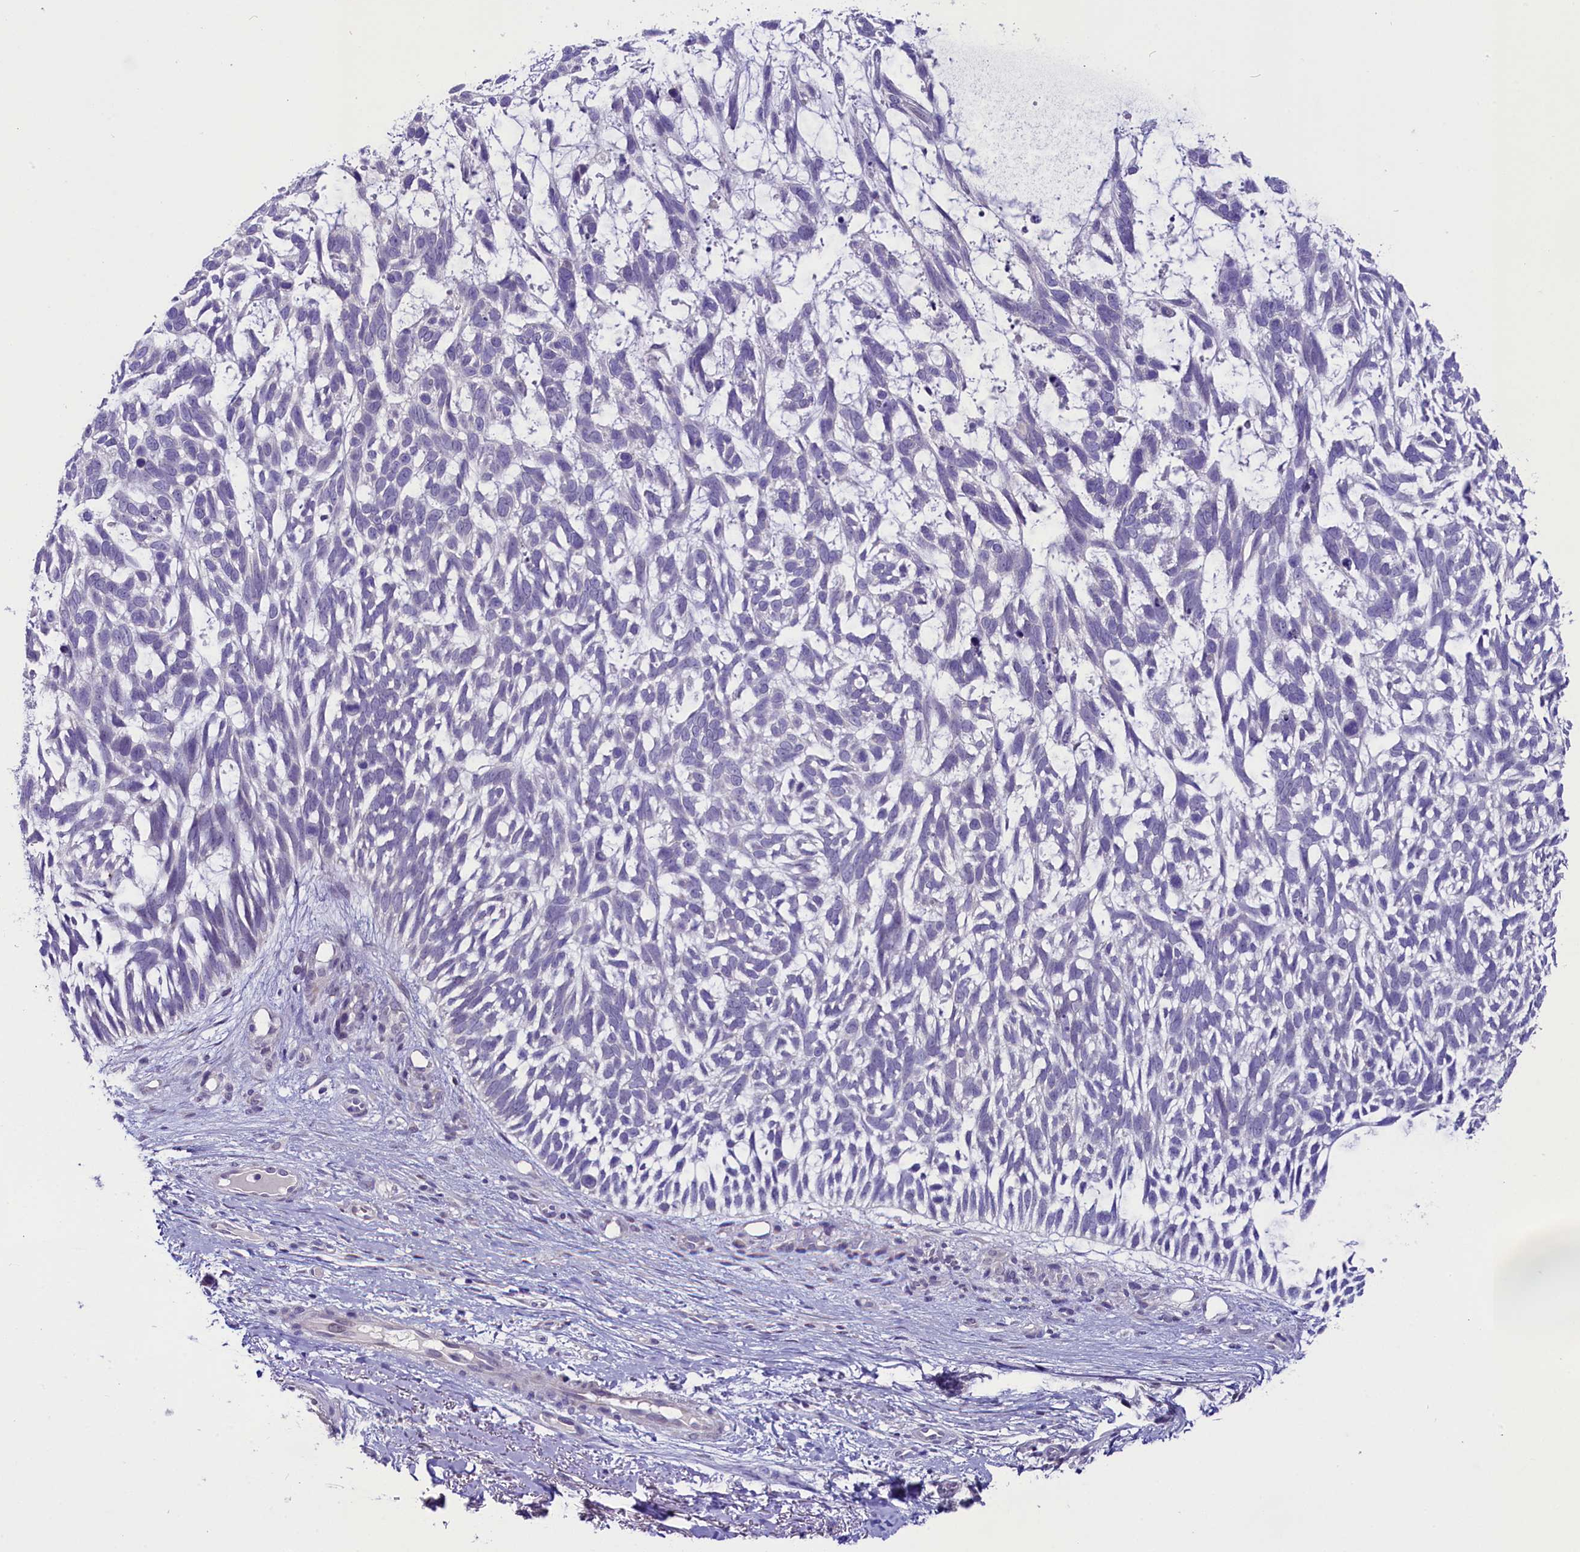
{"staining": {"intensity": "negative", "quantity": "none", "location": "none"}, "tissue": "skin cancer", "cell_type": "Tumor cells", "image_type": "cancer", "snomed": [{"axis": "morphology", "description": "Basal cell carcinoma"}, {"axis": "topography", "description": "Skin"}], "caption": "The photomicrograph displays no staining of tumor cells in skin basal cell carcinoma.", "gene": "OSGEP", "patient": {"sex": "male", "age": 88}}